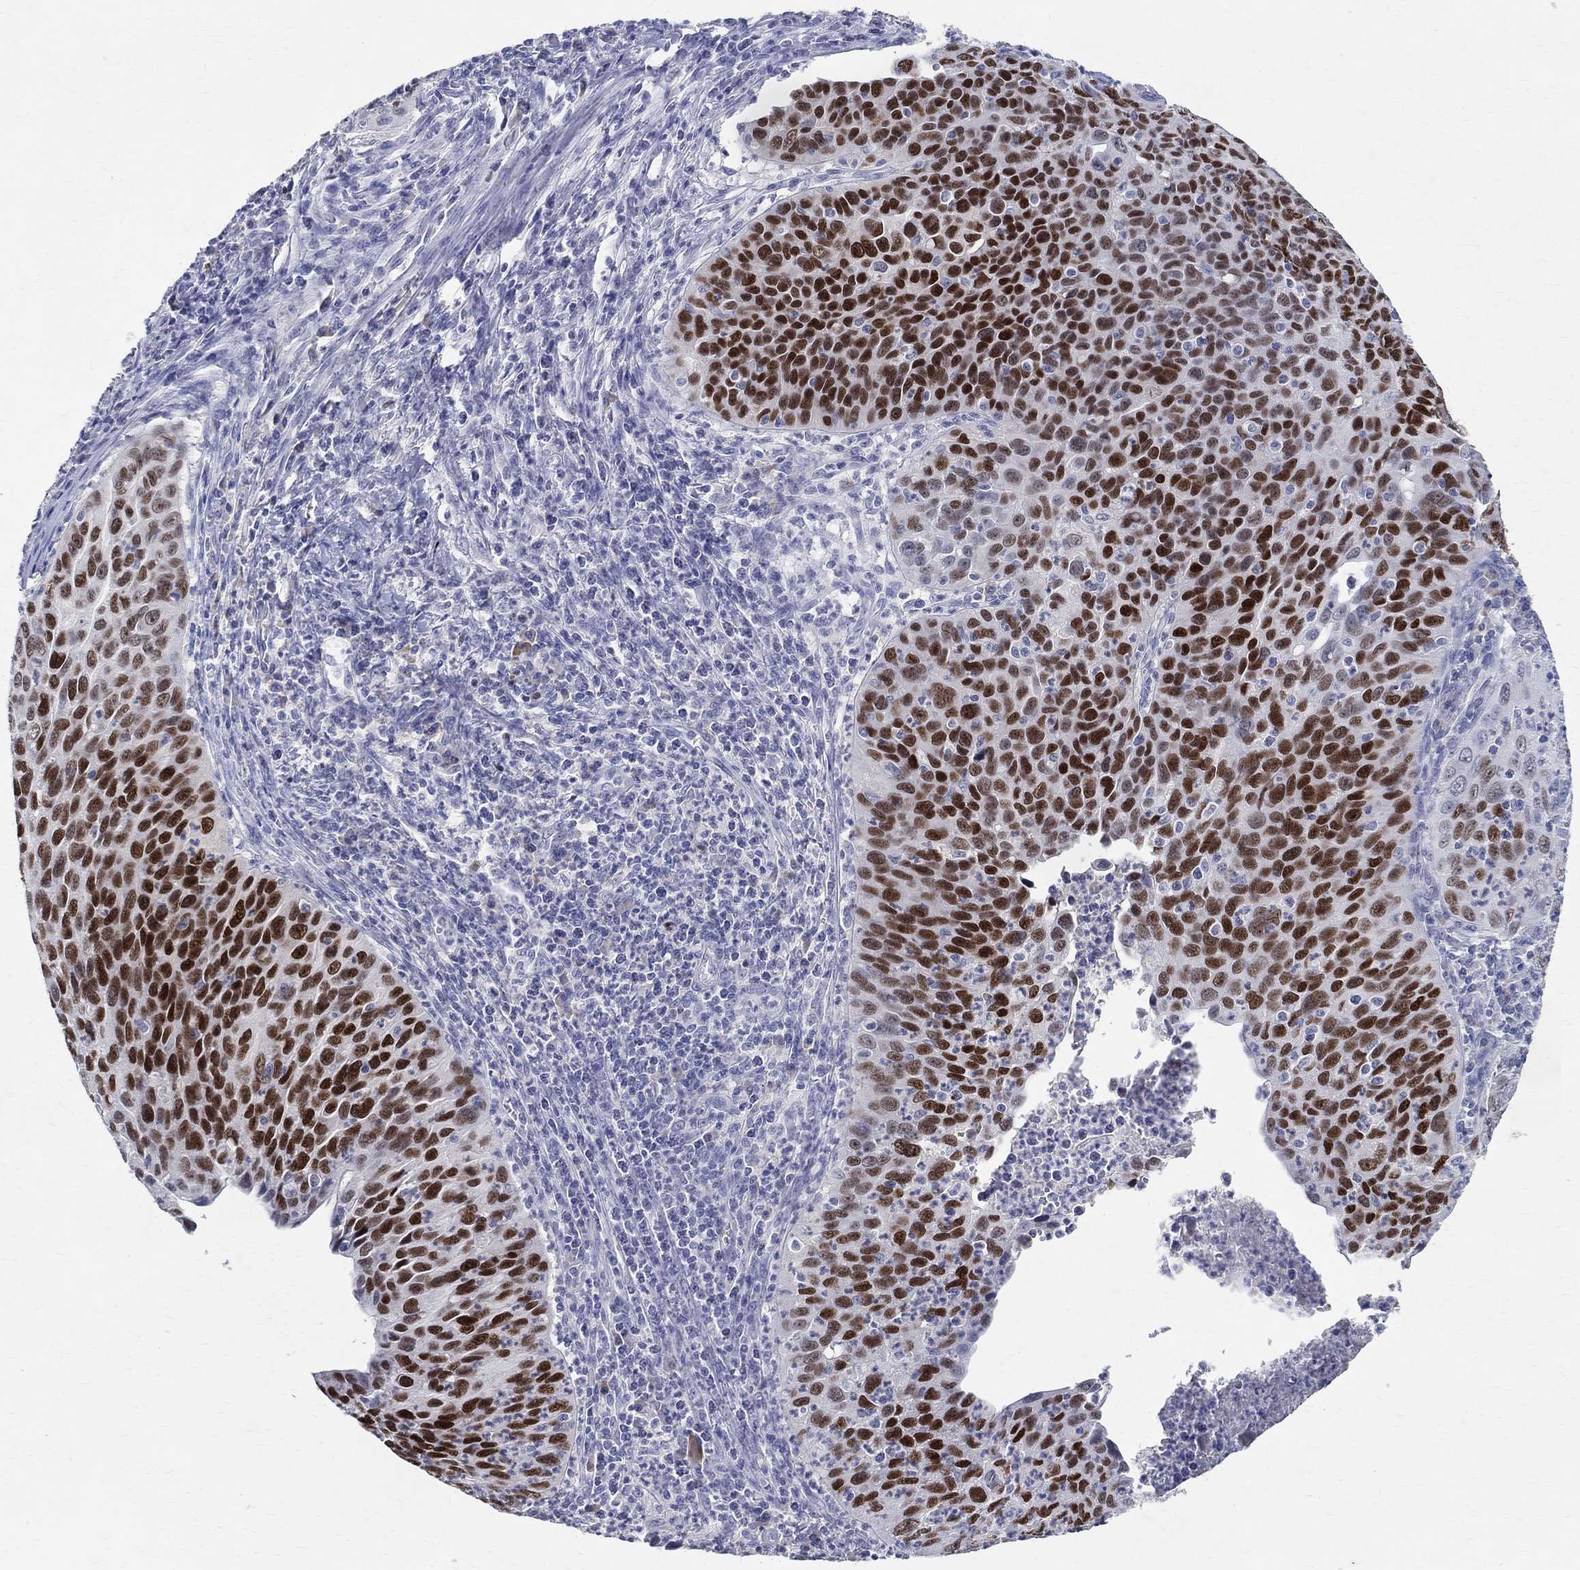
{"staining": {"intensity": "strong", "quantity": "25%-75%", "location": "nuclear"}, "tissue": "cervical cancer", "cell_type": "Tumor cells", "image_type": "cancer", "snomed": [{"axis": "morphology", "description": "Squamous cell carcinoma, NOS"}, {"axis": "topography", "description": "Cervix"}], "caption": "Human squamous cell carcinoma (cervical) stained for a protein (brown) reveals strong nuclear positive expression in approximately 25%-75% of tumor cells.", "gene": "SOX2", "patient": {"sex": "female", "age": 26}}